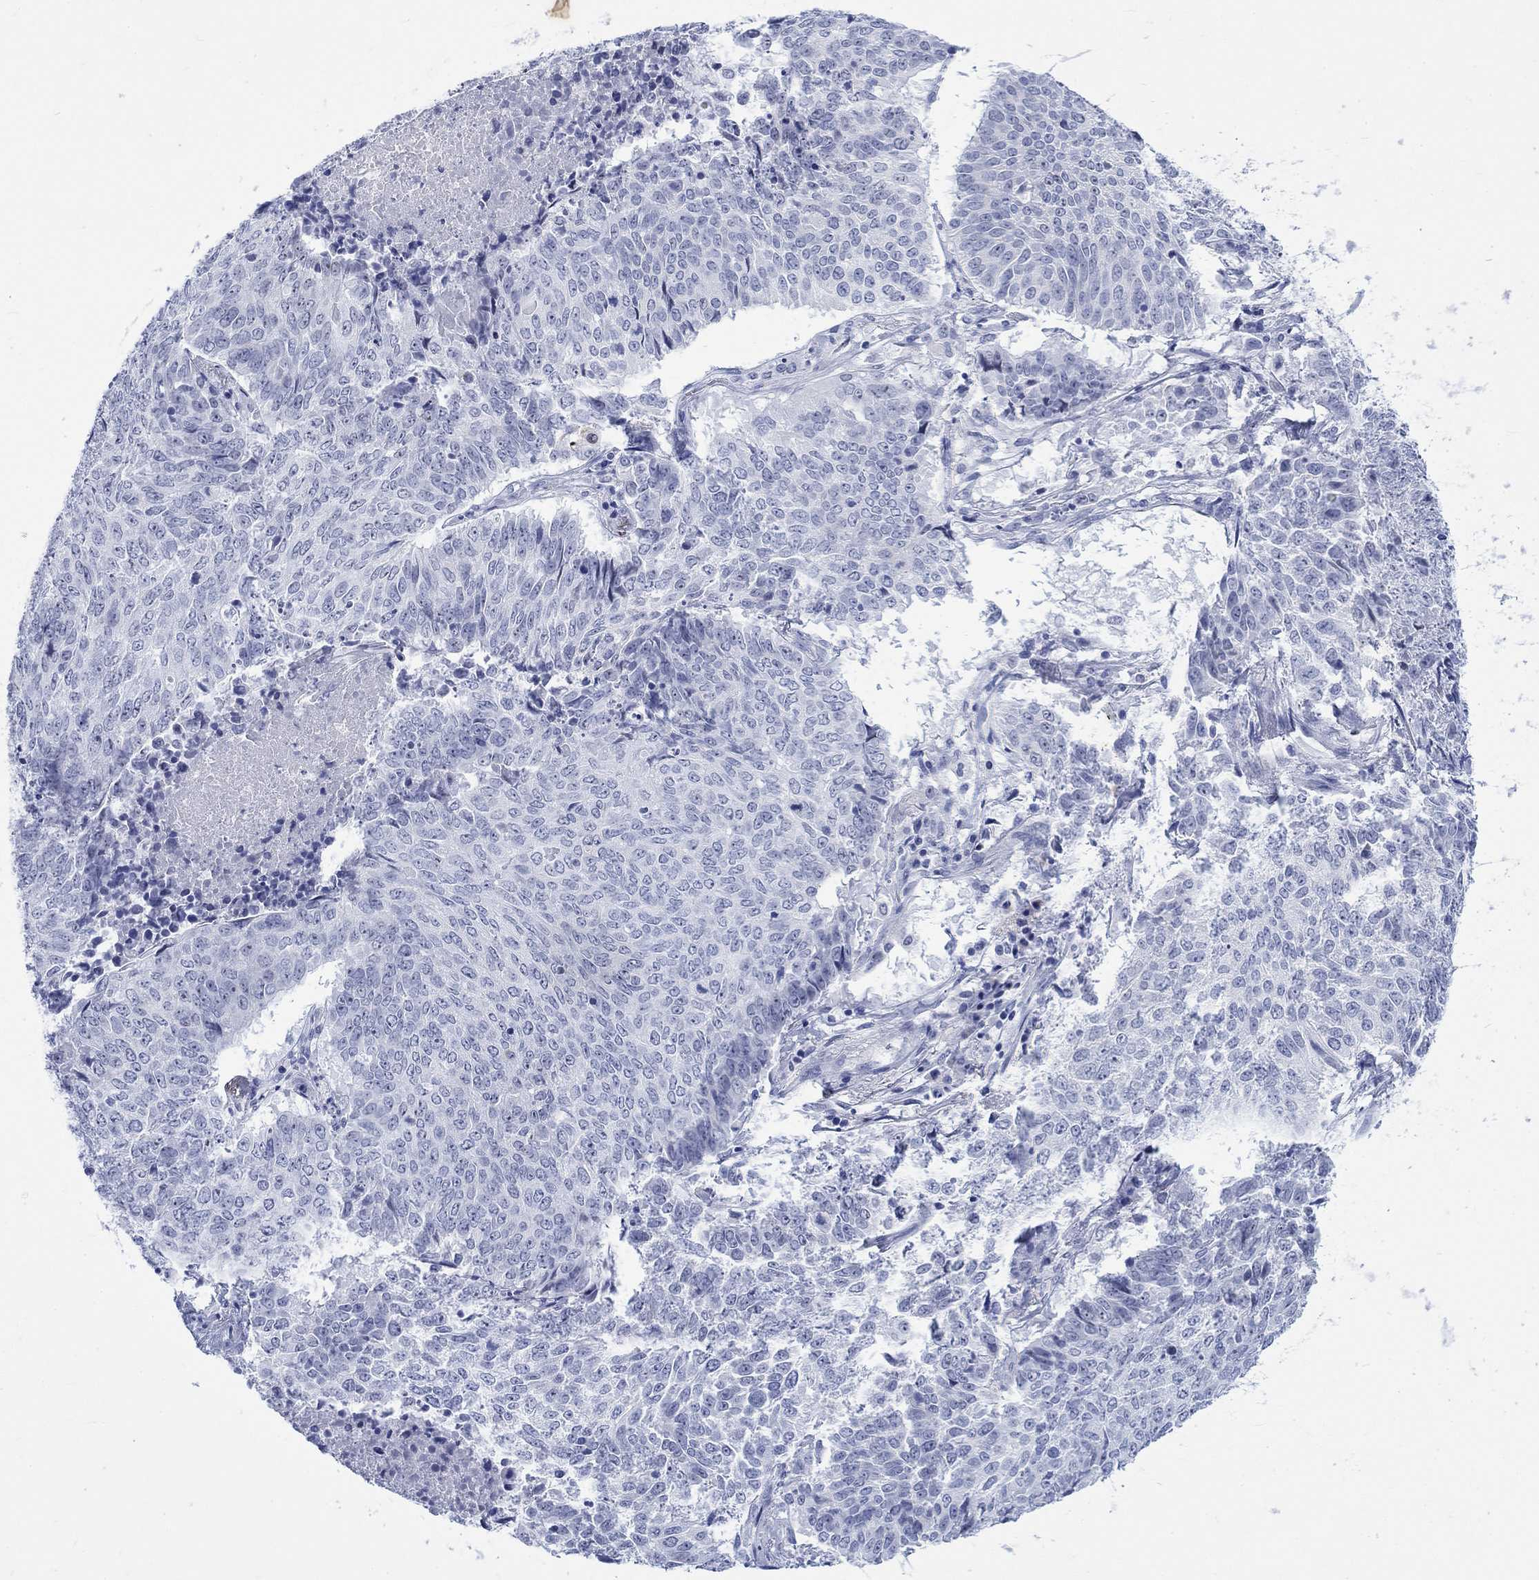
{"staining": {"intensity": "negative", "quantity": "none", "location": "none"}, "tissue": "lung cancer", "cell_type": "Tumor cells", "image_type": "cancer", "snomed": [{"axis": "morphology", "description": "Squamous cell carcinoma, NOS"}, {"axis": "topography", "description": "Lung"}], "caption": "A photomicrograph of lung squamous cell carcinoma stained for a protein demonstrates no brown staining in tumor cells.", "gene": "KRT76", "patient": {"sex": "male", "age": 64}}